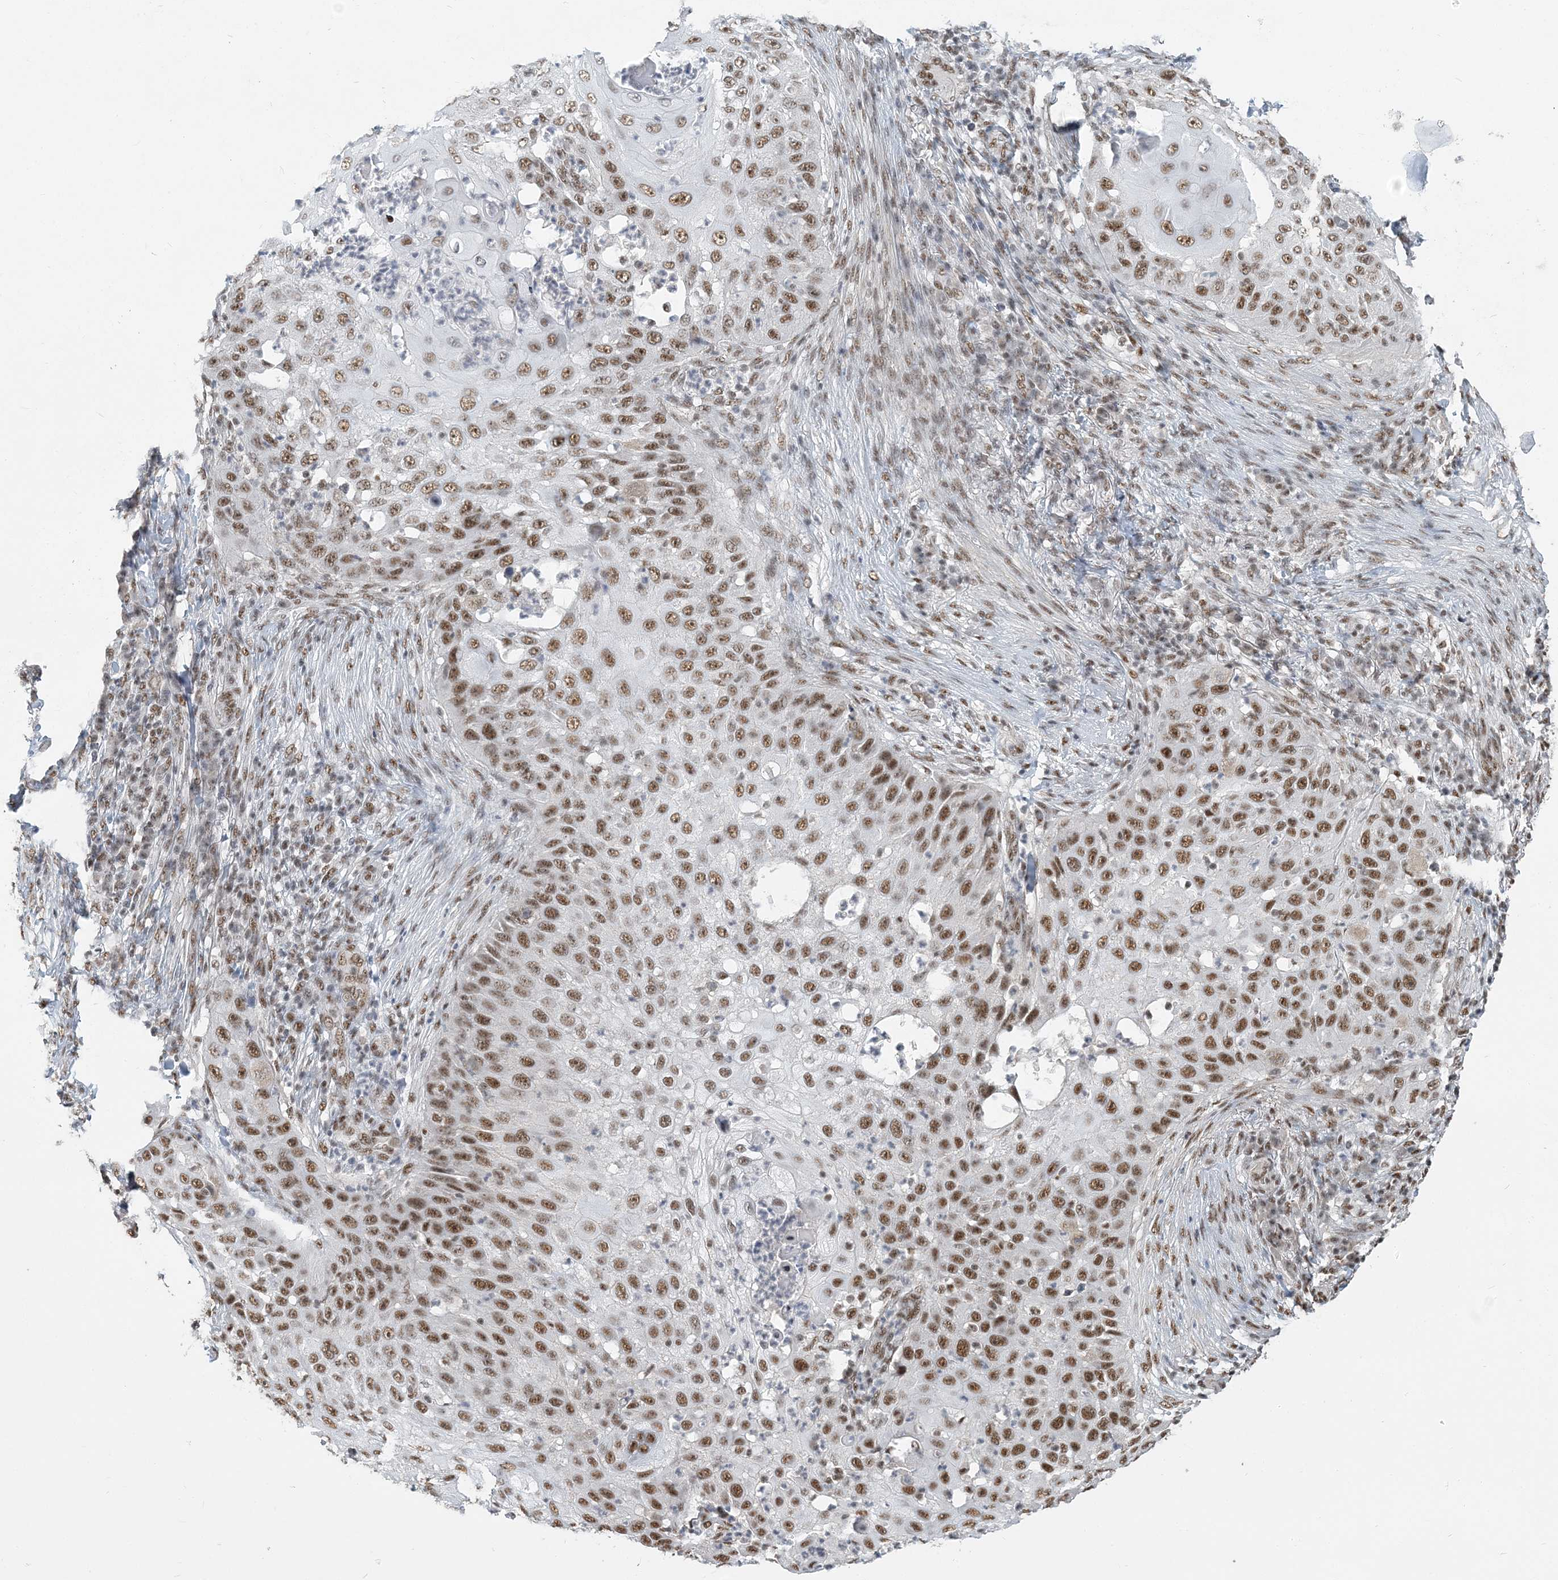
{"staining": {"intensity": "strong", "quantity": ">75%", "location": "nuclear"}, "tissue": "skin cancer", "cell_type": "Tumor cells", "image_type": "cancer", "snomed": [{"axis": "morphology", "description": "Squamous cell carcinoma, NOS"}, {"axis": "topography", "description": "Skin"}], "caption": "Immunohistochemistry (IHC) of skin cancer displays high levels of strong nuclear positivity in approximately >75% of tumor cells.", "gene": "PLRG1", "patient": {"sex": "female", "age": 44}}